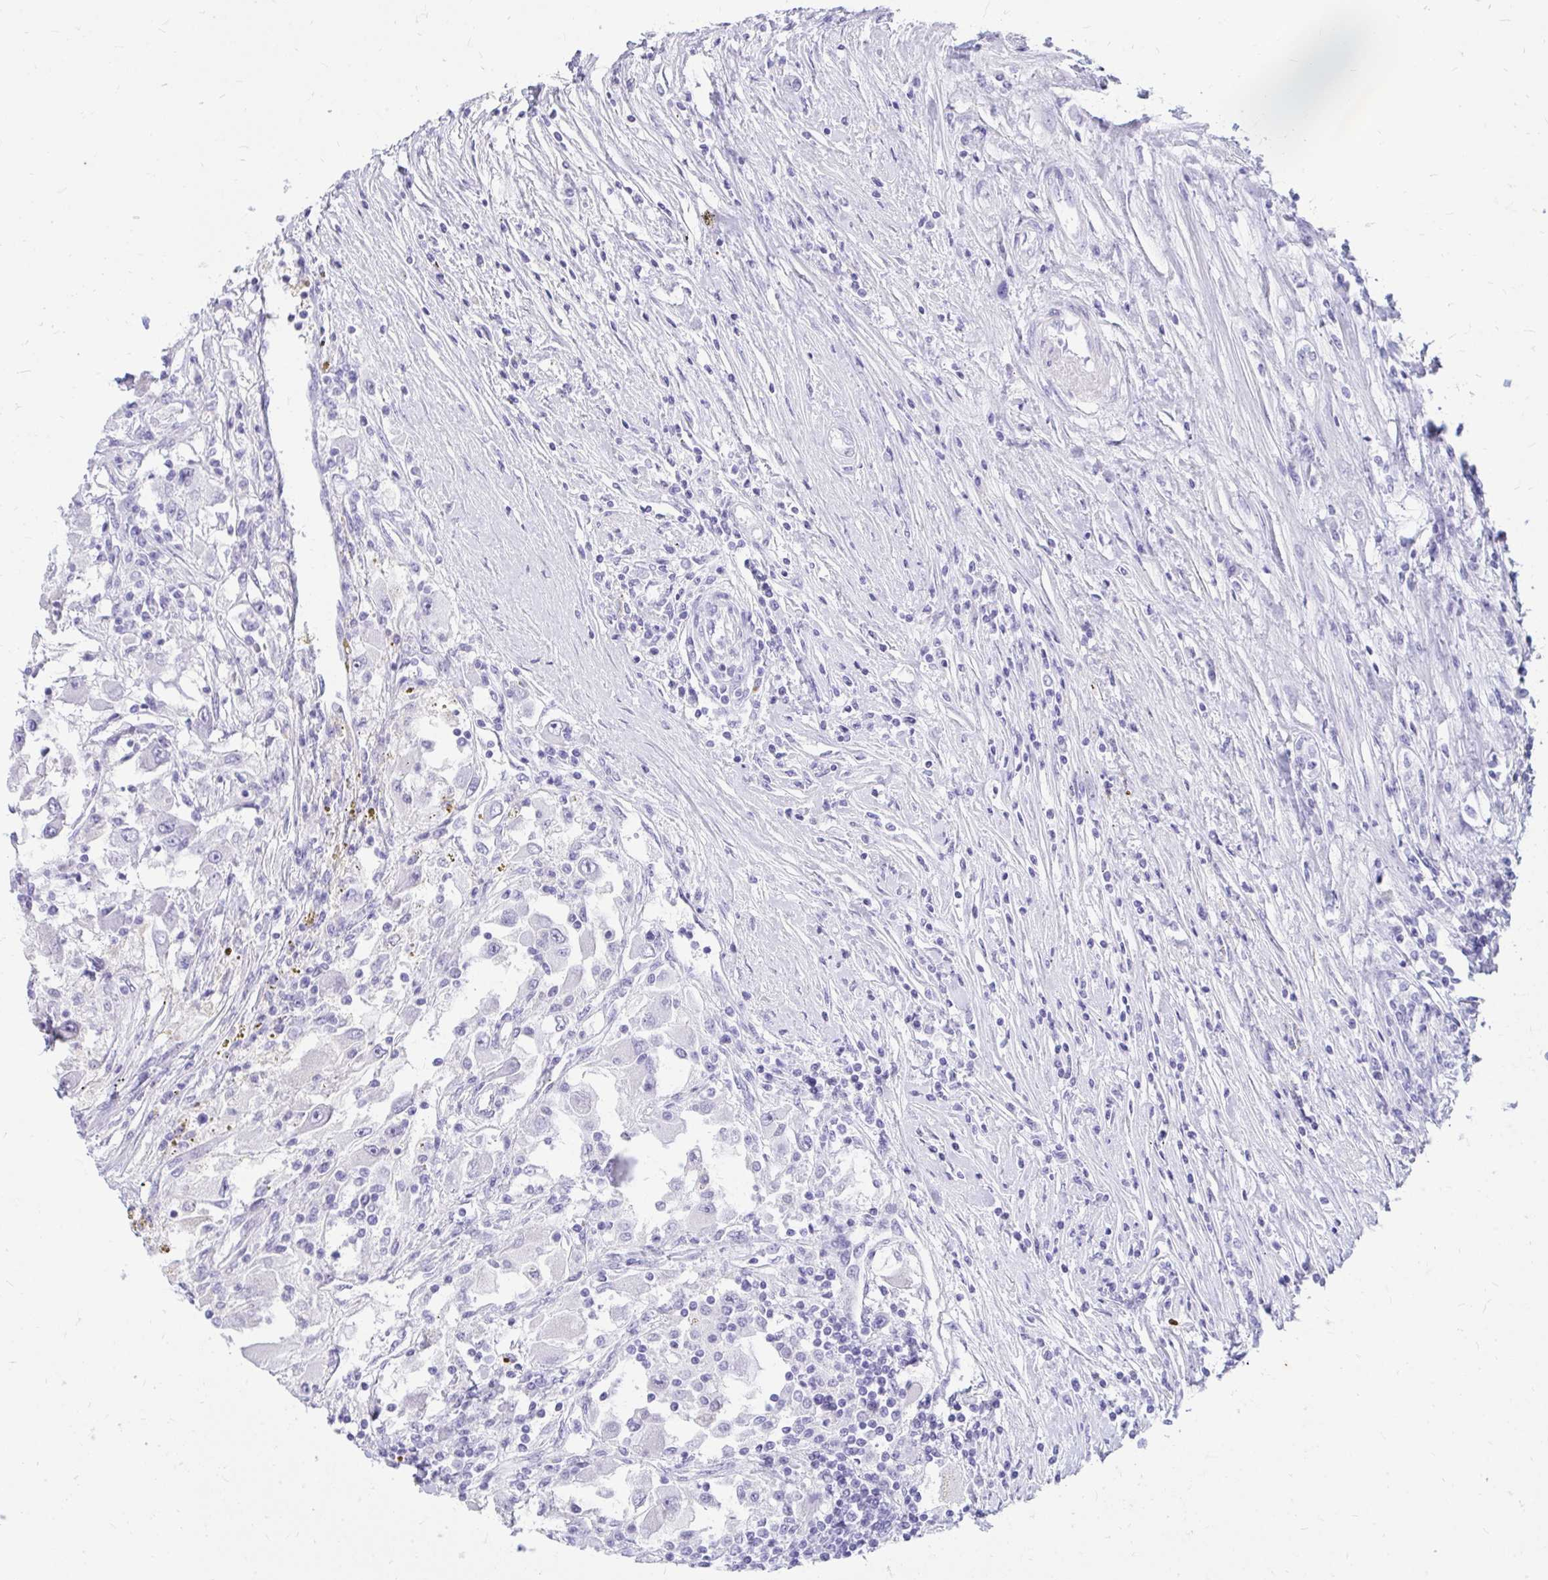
{"staining": {"intensity": "negative", "quantity": "none", "location": "none"}, "tissue": "renal cancer", "cell_type": "Tumor cells", "image_type": "cancer", "snomed": [{"axis": "morphology", "description": "Adenocarcinoma, NOS"}, {"axis": "topography", "description": "Kidney"}], "caption": "Immunohistochemical staining of human renal cancer (adenocarcinoma) reveals no significant staining in tumor cells.", "gene": "NANOGNB", "patient": {"sex": "female", "age": 67}}